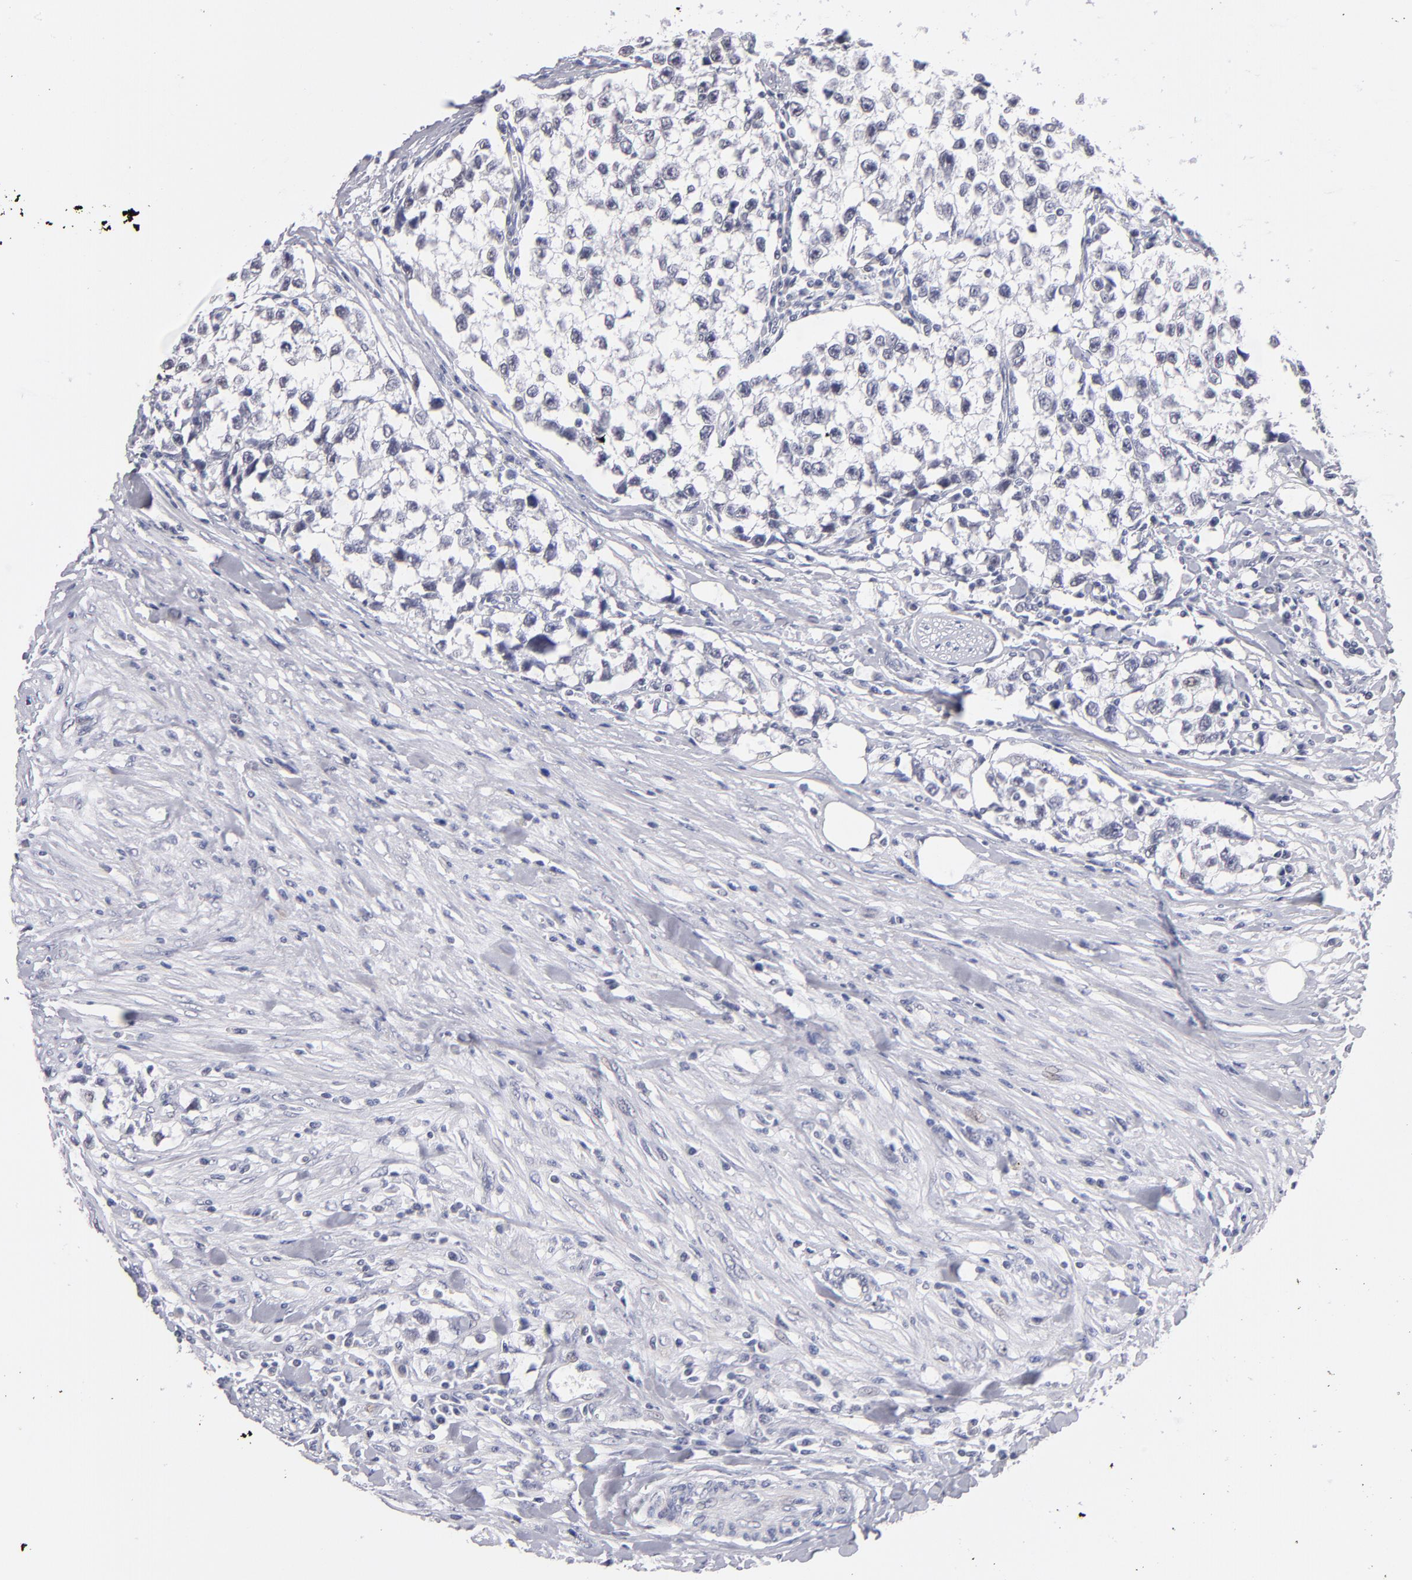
{"staining": {"intensity": "negative", "quantity": "none", "location": "none"}, "tissue": "testis cancer", "cell_type": "Tumor cells", "image_type": "cancer", "snomed": [{"axis": "morphology", "description": "Seminoma, NOS"}, {"axis": "morphology", "description": "Carcinoma, Embryonal, NOS"}, {"axis": "topography", "description": "Testis"}], "caption": "Immunohistochemistry histopathology image of human testis embryonal carcinoma stained for a protein (brown), which reveals no expression in tumor cells.", "gene": "TEX11", "patient": {"sex": "male", "age": 30}}